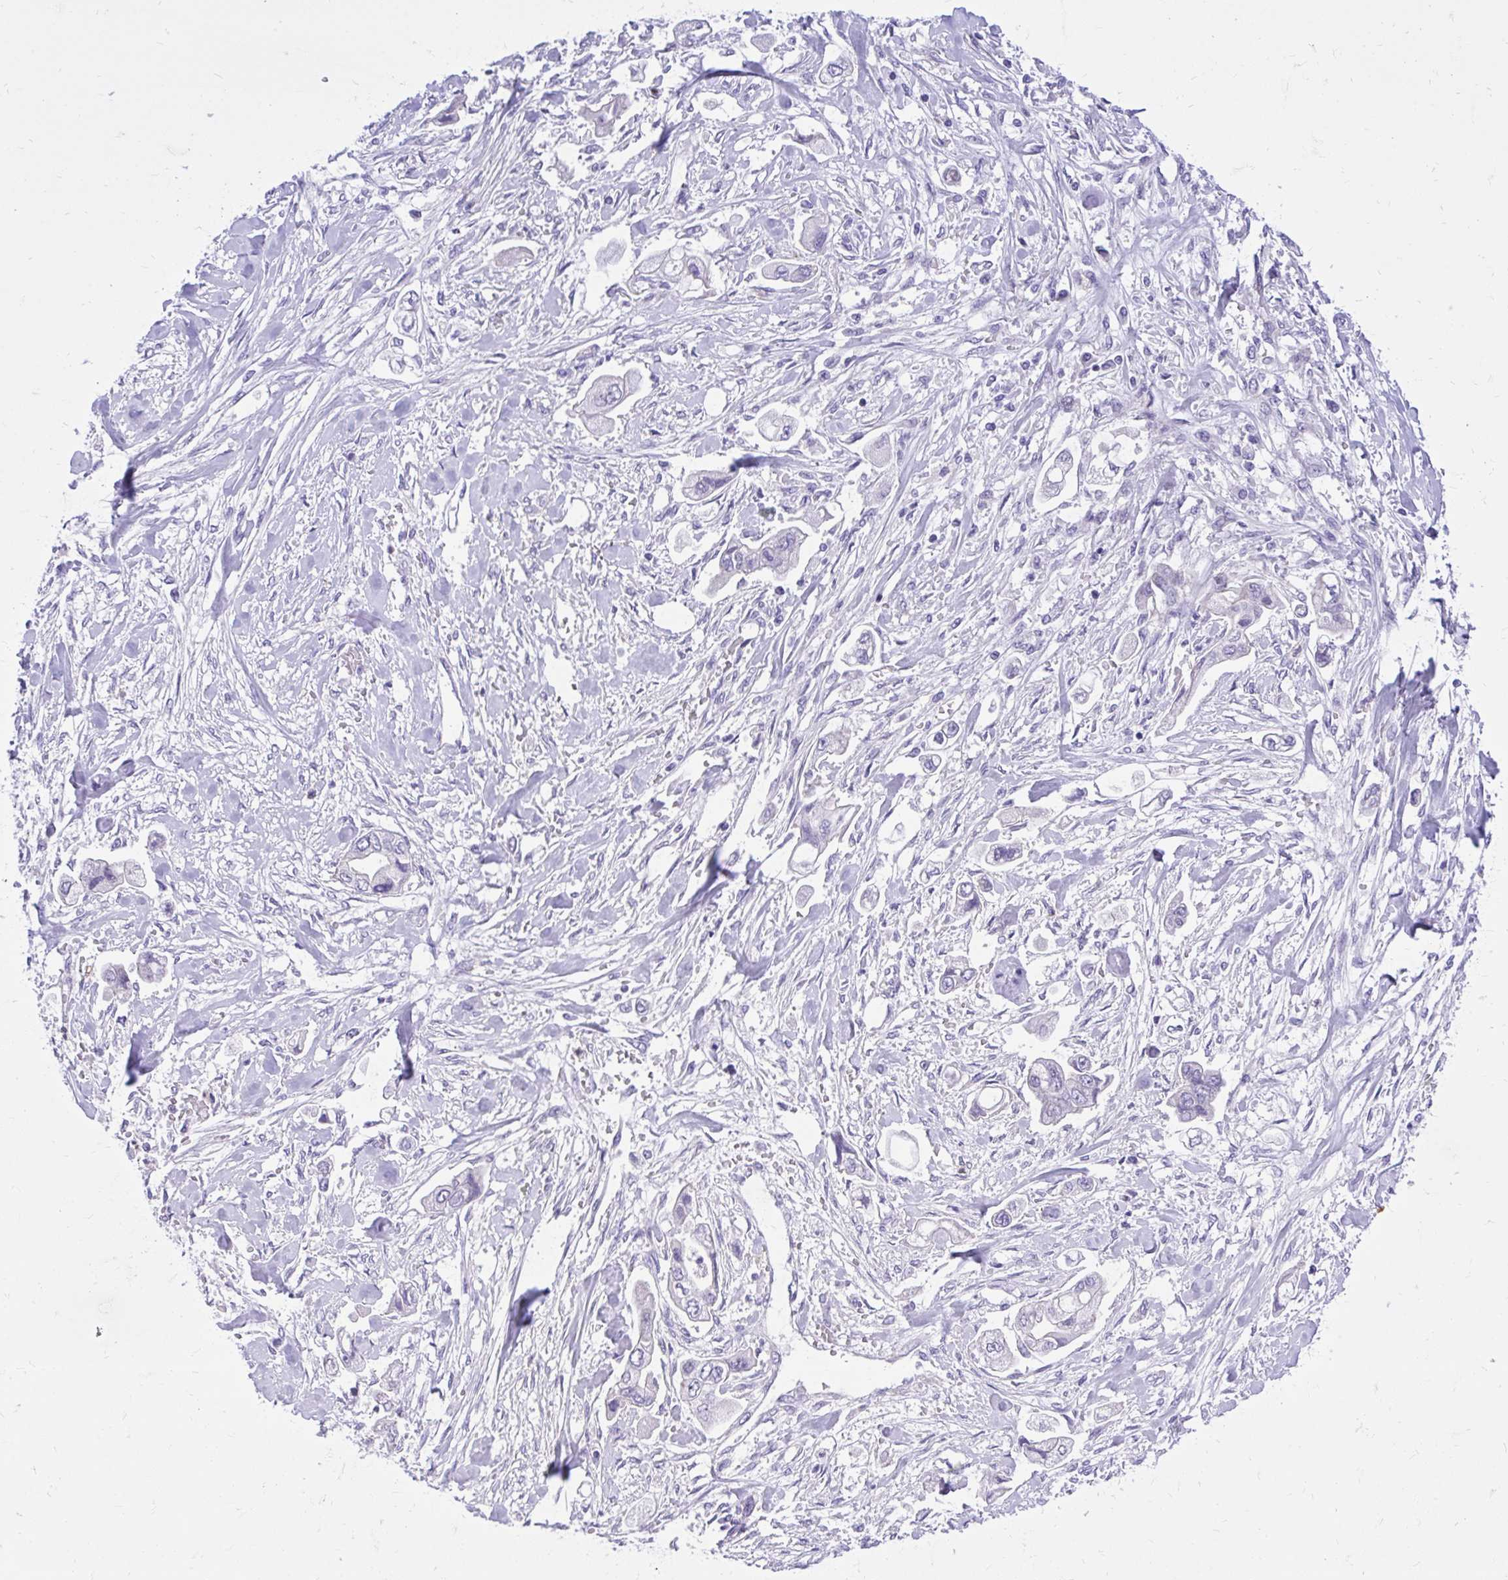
{"staining": {"intensity": "negative", "quantity": "none", "location": "none"}, "tissue": "stomach cancer", "cell_type": "Tumor cells", "image_type": "cancer", "snomed": [{"axis": "morphology", "description": "Adenocarcinoma, NOS"}, {"axis": "topography", "description": "Stomach"}], "caption": "DAB immunohistochemical staining of stomach cancer (adenocarcinoma) reveals no significant positivity in tumor cells.", "gene": "ADAMTSL1", "patient": {"sex": "male", "age": 62}}